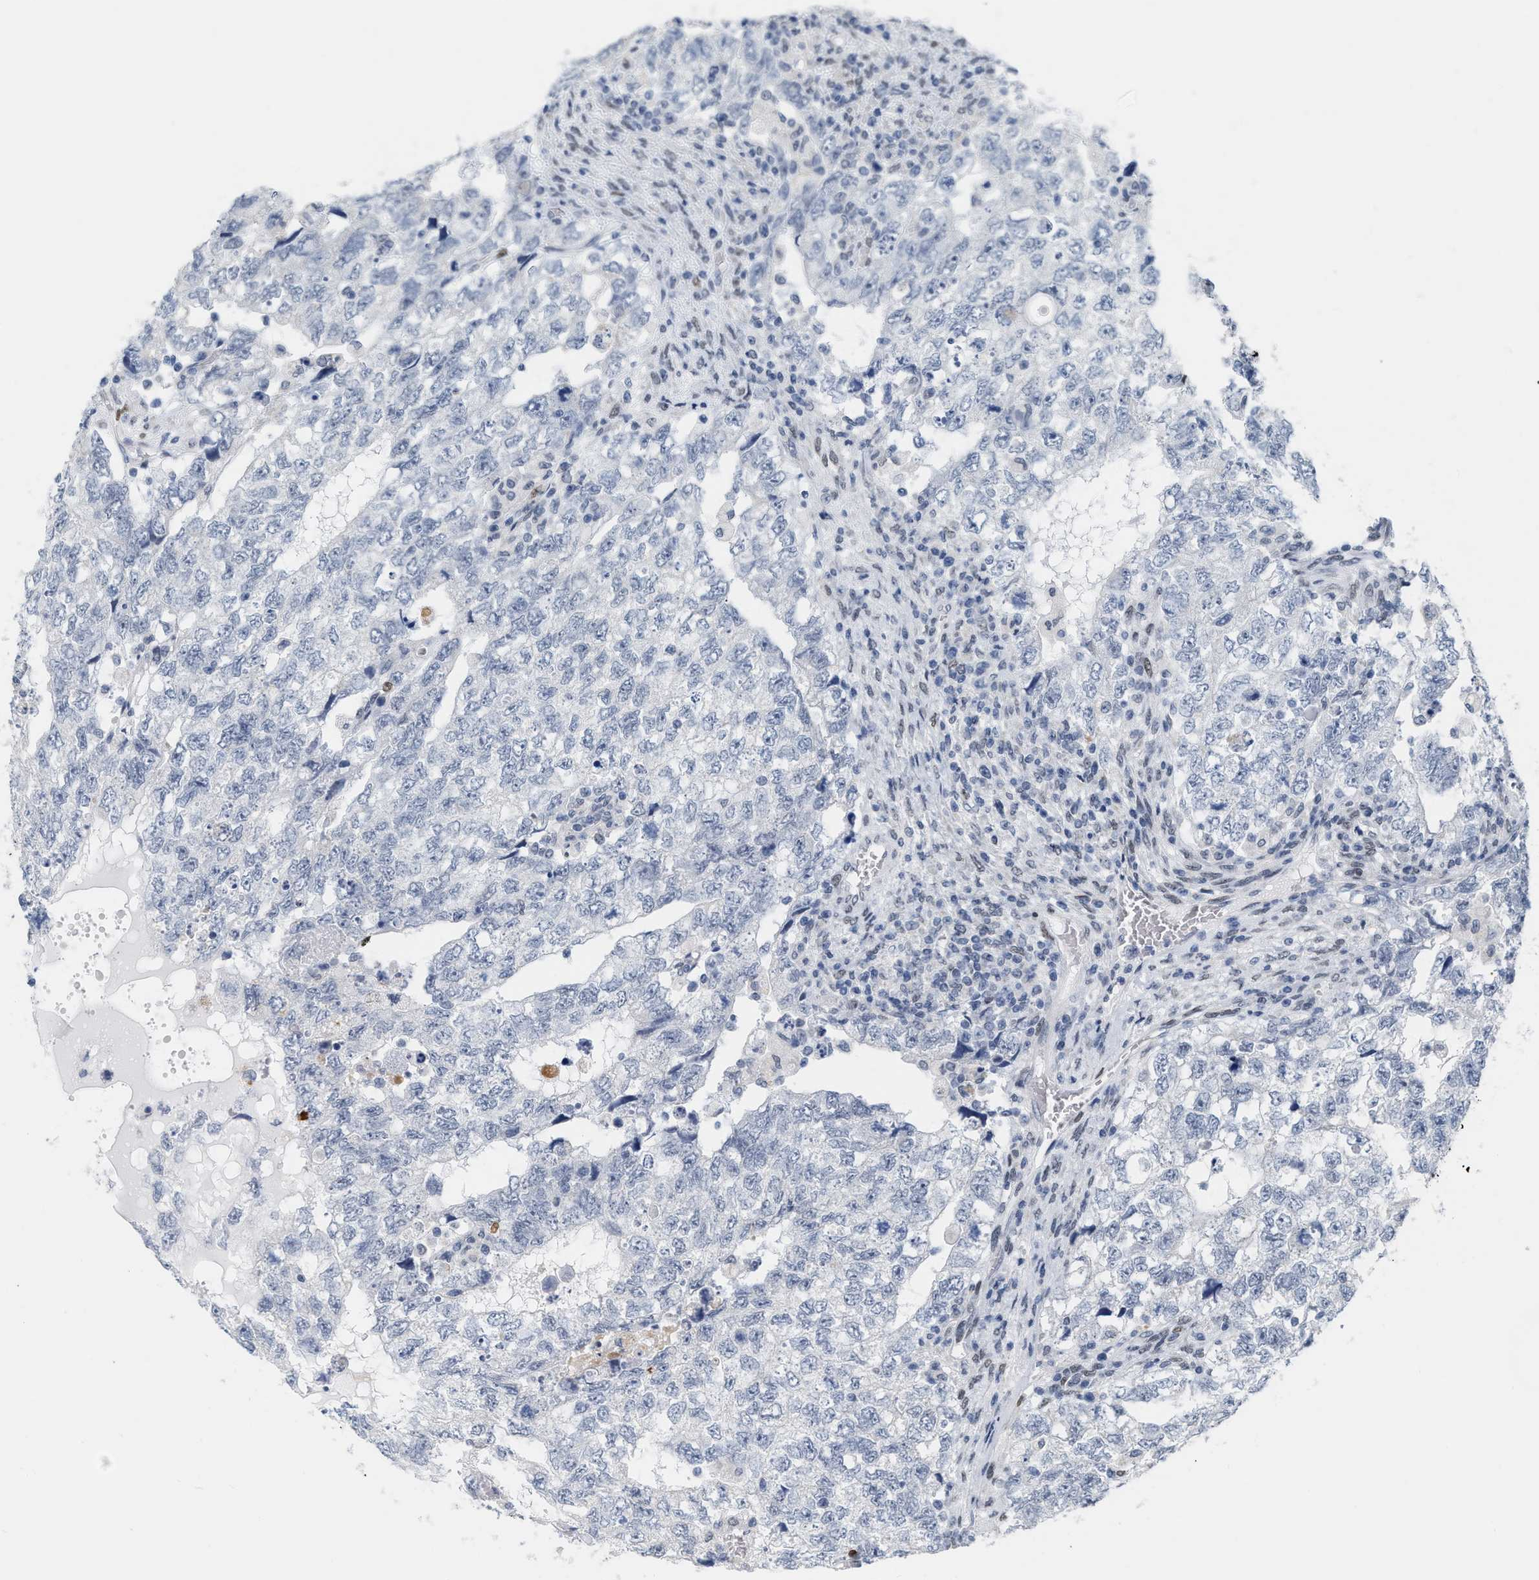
{"staining": {"intensity": "negative", "quantity": "none", "location": "none"}, "tissue": "testis cancer", "cell_type": "Tumor cells", "image_type": "cancer", "snomed": [{"axis": "morphology", "description": "Carcinoma, Embryonal, NOS"}, {"axis": "topography", "description": "Testis"}], "caption": "Tumor cells show no significant protein positivity in testis embryonal carcinoma. The staining is performed using DAB (3,3'-diaminobenzidine) brown chromogen with nuclei counter-stained in using hematoxylin.", "gene": "XIRP1", "patient": {"sex": "male", "age": 36}}